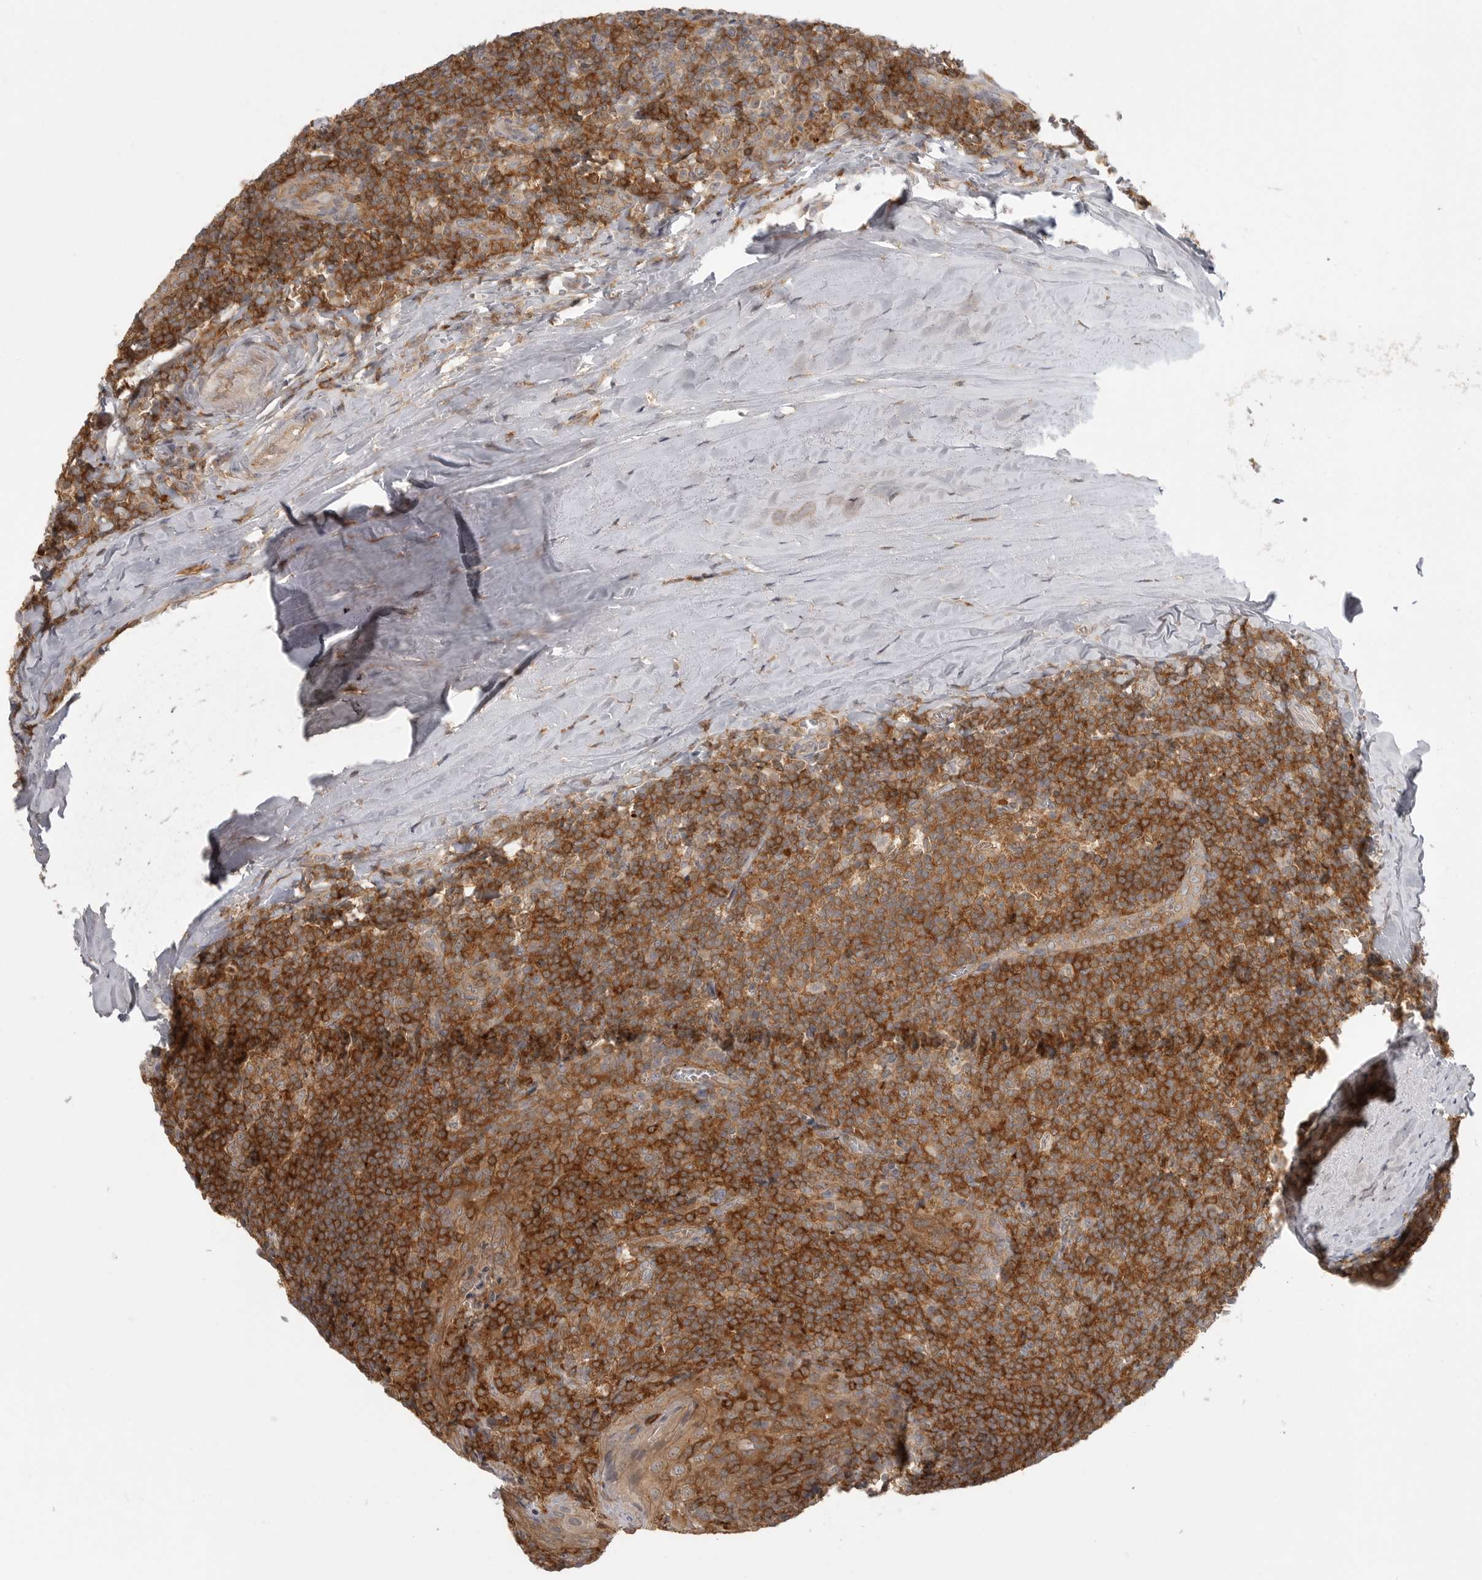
{"staining": {"intensity": "strong", "quantity": ">75%", "location": "cytoplasmic/membranous"}, "tissue": "tonsil", "cell_type": "Germinal center cells", "image_type": "normal", "snomed": [{"axis": "morphology", "description": "Normal tissue, NOS"}, {"axis": "topography", "description": "Tonsil"}], "caption": "A brown stain highlights strong cytoplasmic/membranous expression of a protein in germinal center cells of normal human tonsil. (DAB IHC, brown staining for protein, blue staining for nuclei).", "gene": "DBNL", "patient": {"sex": "male", "age": 37}}